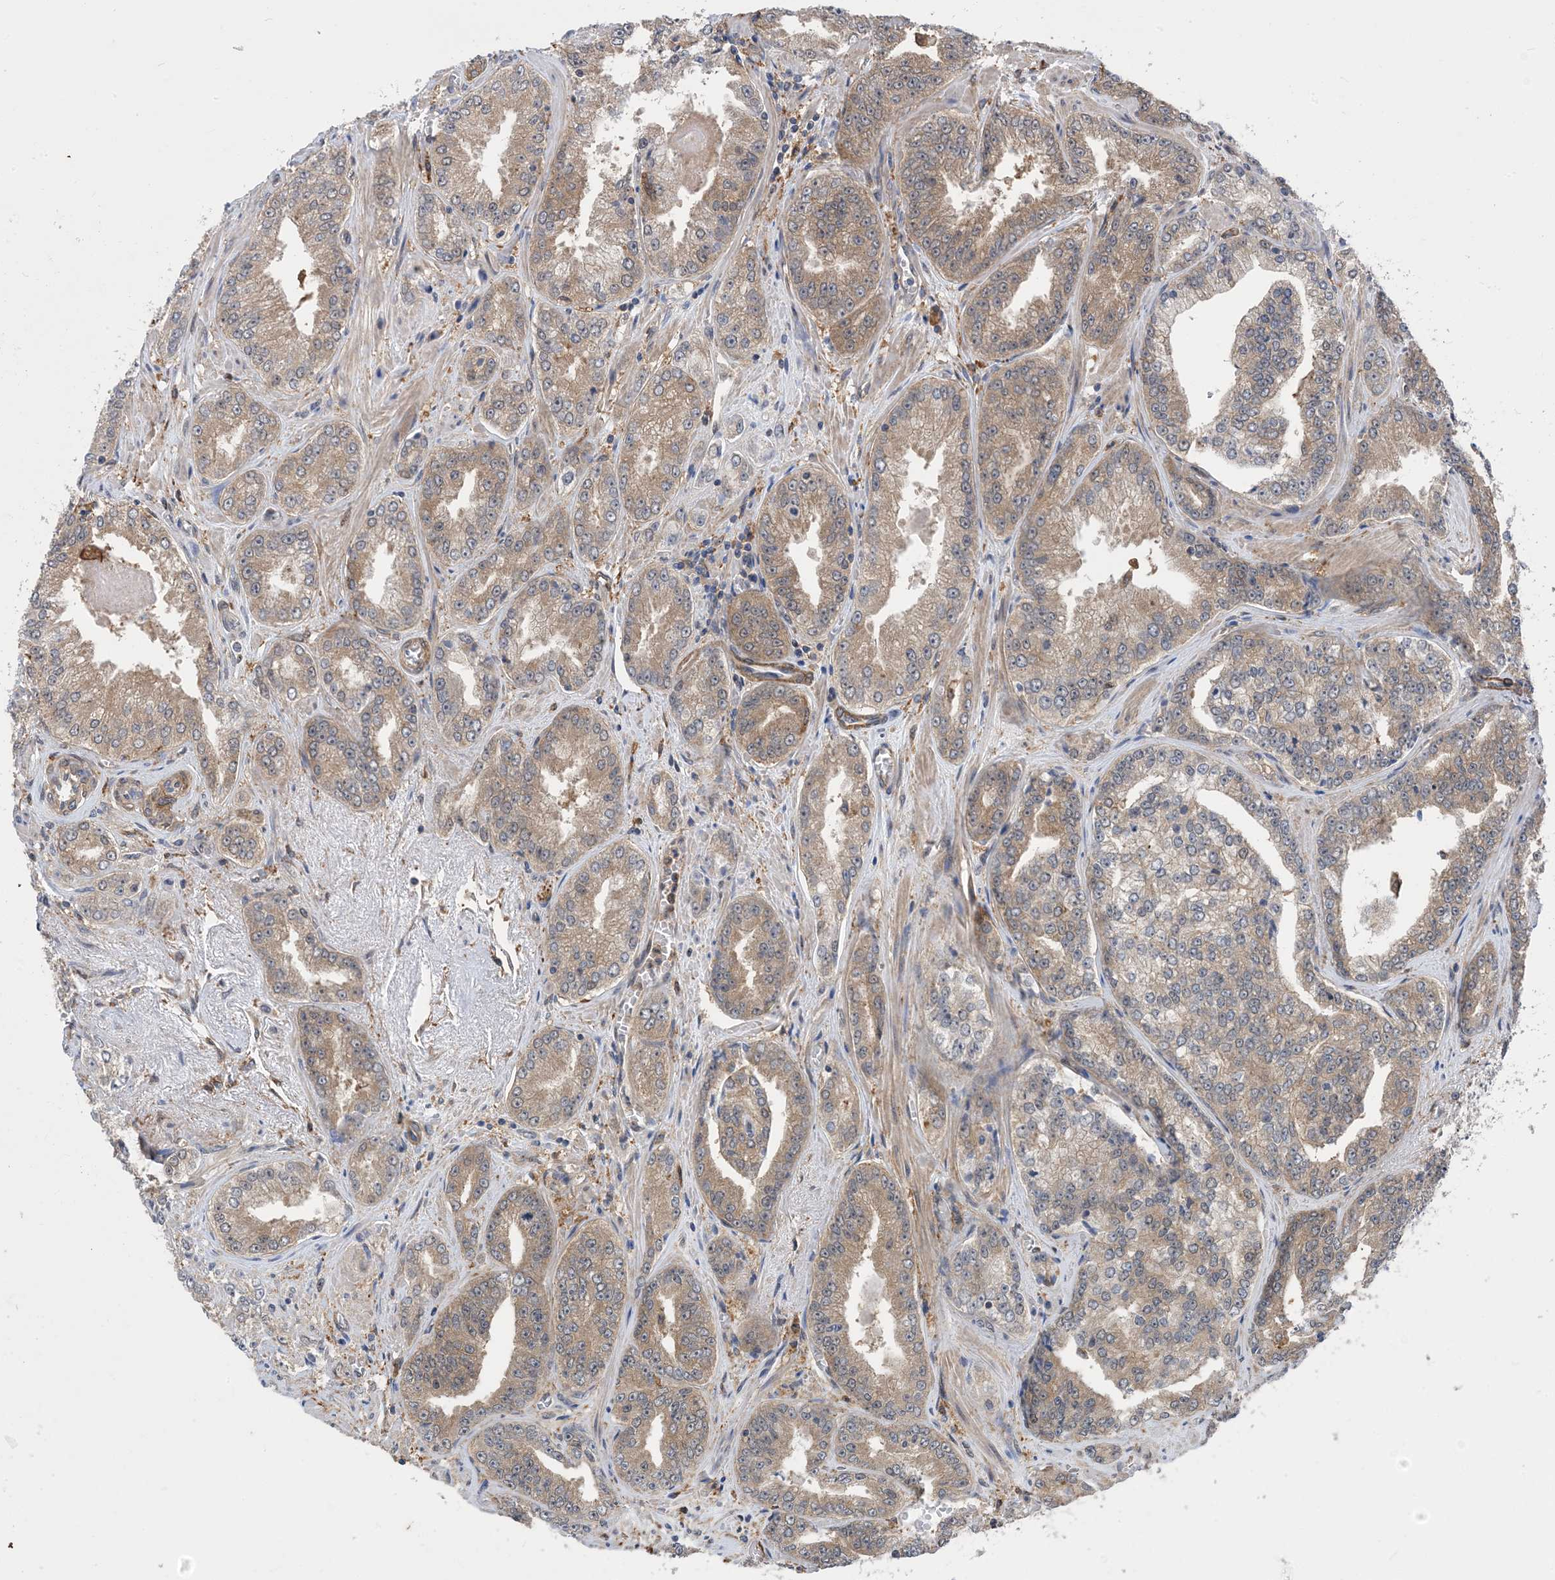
{"staining": {"intensity": "moderate", "quantity": ">75%", "location": "cytoplasmic/membranous"}, "tissue": "prostate cancer", "cell_type": "Tumor cells", "image_type": "cancer", "snomed": [{"axis": "morphology", "description": "Adenocarcinoma, High grade"}, {"axis": "topography", "description": "Prostate"}], "caption": "Prostate cancer (adenocarcinoma (high-grade)) stained with immunohistochemistry (IHC) demonstrates moderate cytoplasmic/membranous positivity in approximately >75% of tumor cells.", "gene": "HS1BP3", "patient": {"sex": "male", "age": 71}}